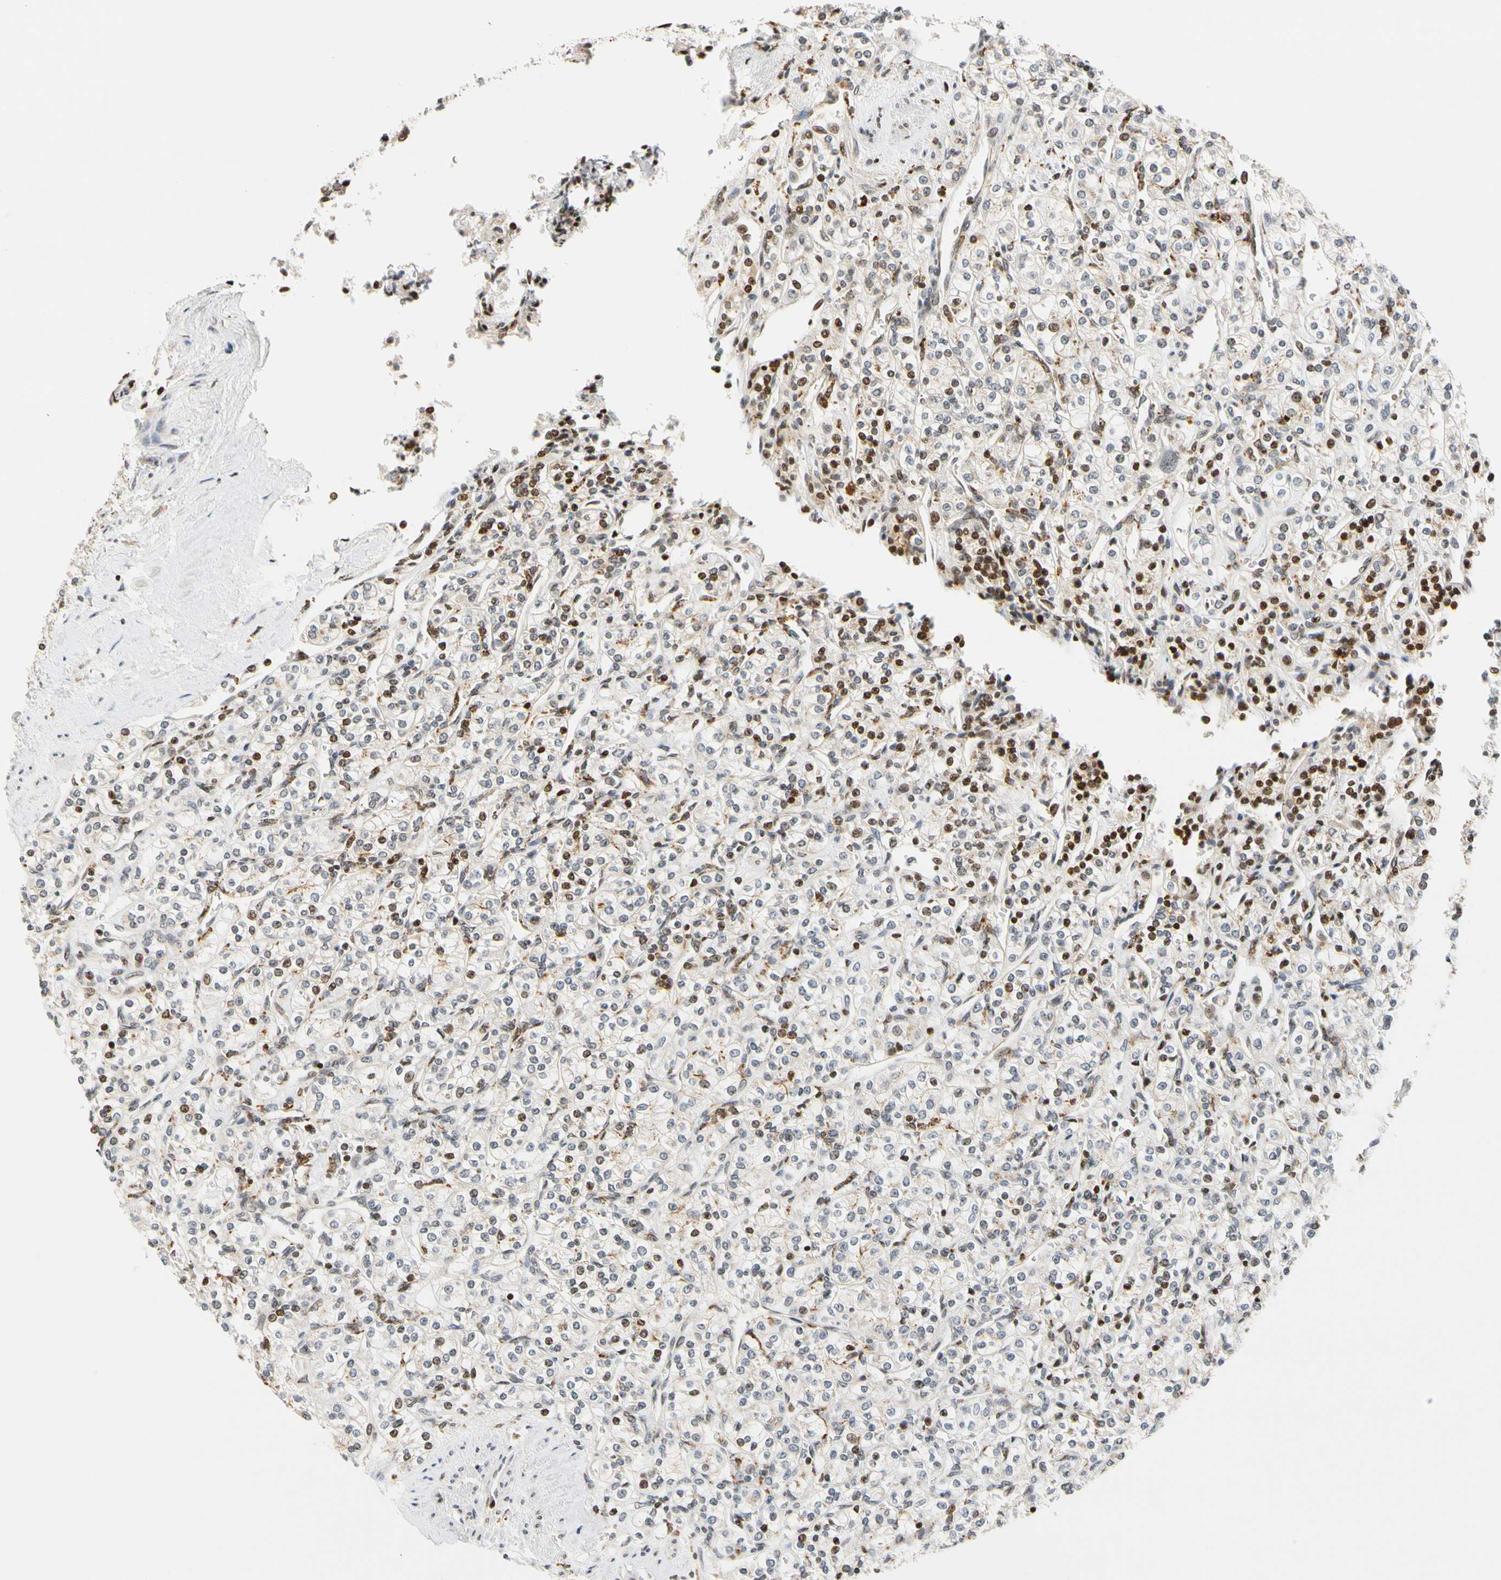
{"staining": {"intensity": "moderate", "quantity": "<25%", "location": "nuclear"}, "tissue": "renal cancer", "cell_type": "Tumor cells", "image_type": "cancer", "snomed": [{"axis": "morphology", "description": "Adenocarcinoma, NOS"}, {"axis": "topography", "description": "Kidney"}], "caption": "Tumor cells show moderate nuclear positivity in approximately <25% of cells in adenocarcinoma (renal).", "gene": "CDK7", "patient": {"sex": "male", "age": 77}}